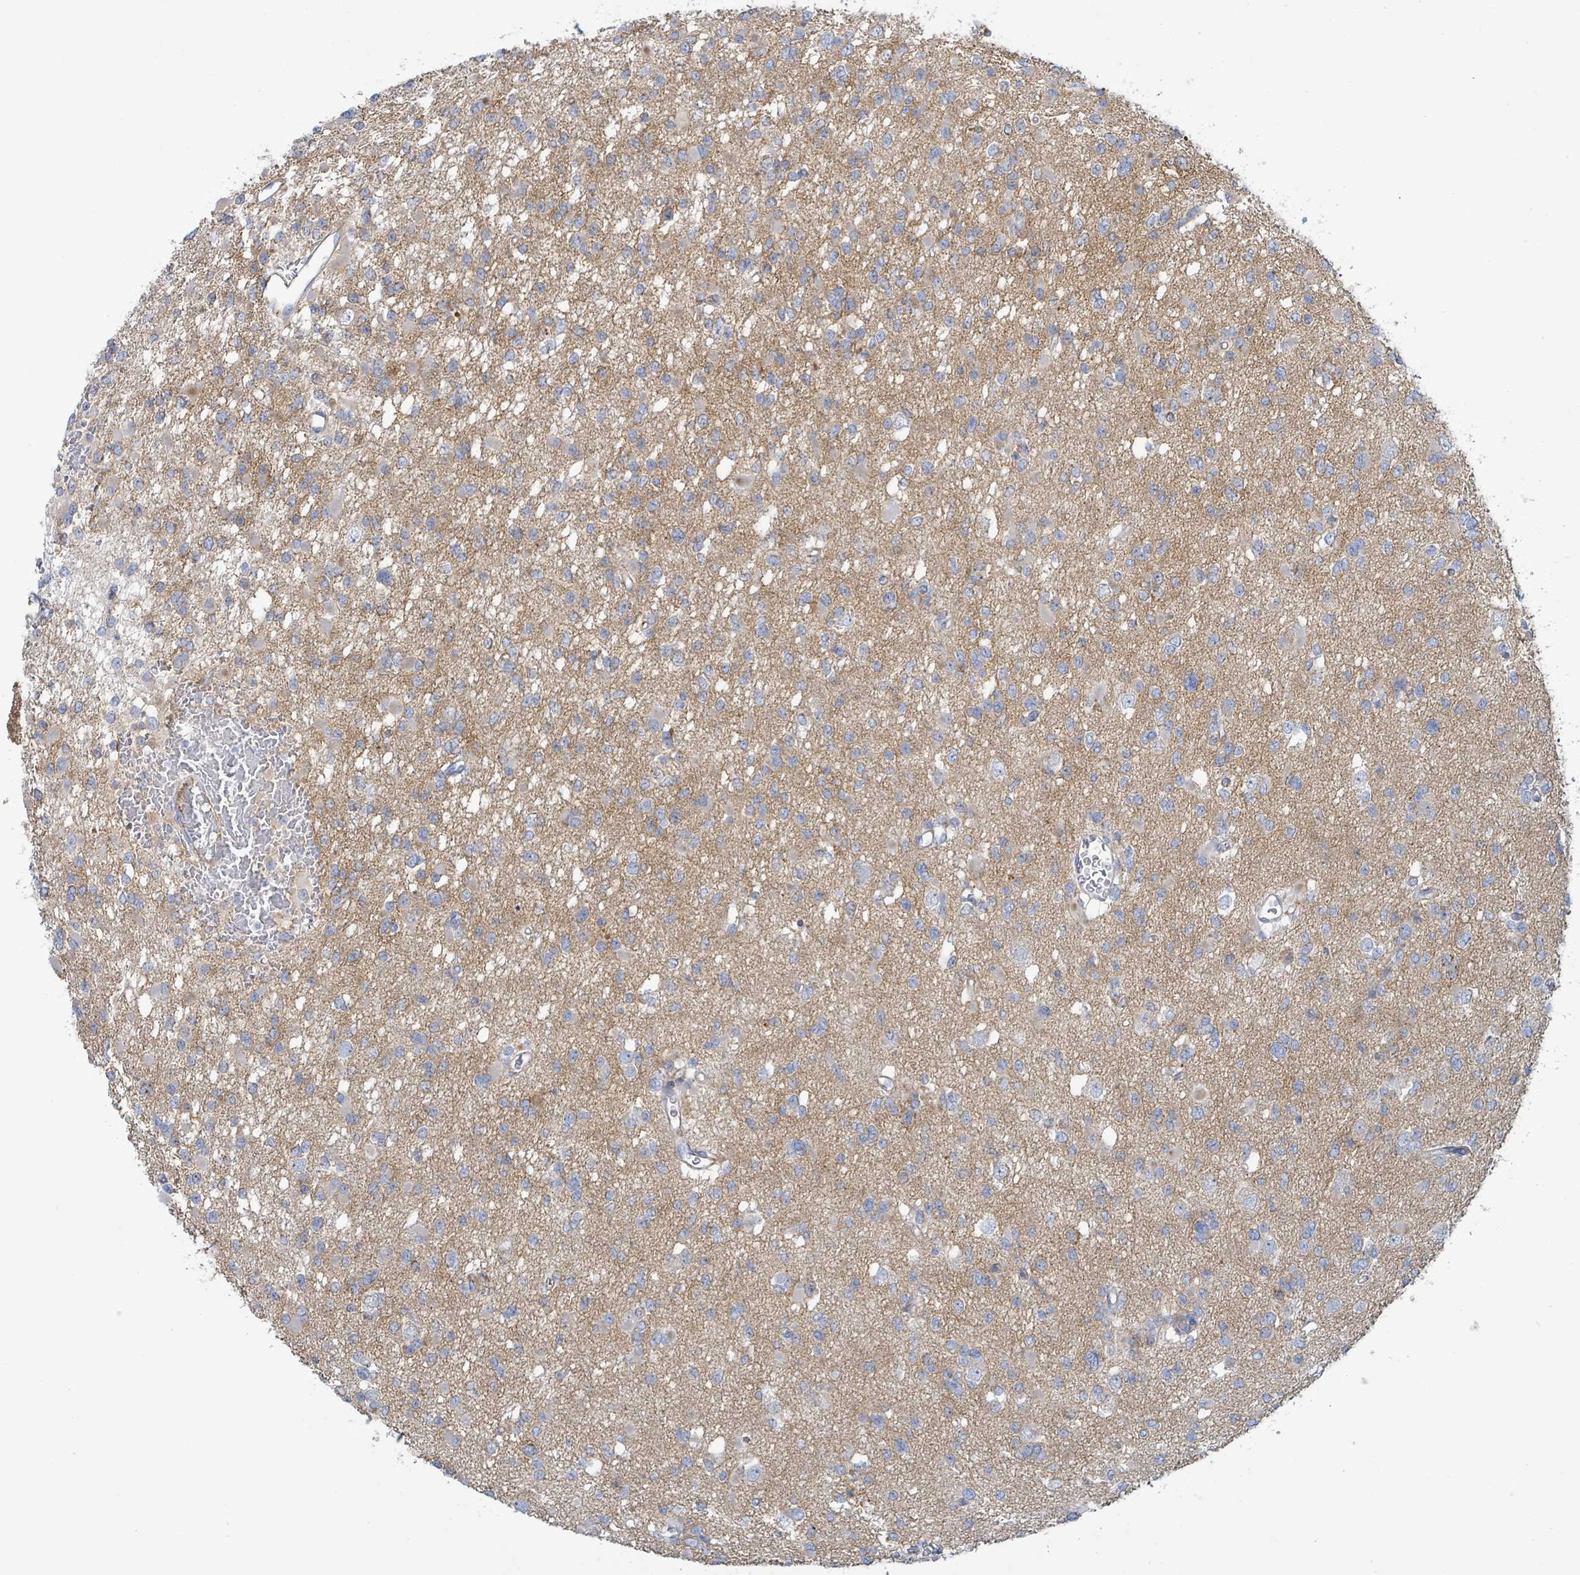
{"staining": {"intensity": "weak", "quantity": ">75%", "location": "cytoplasmic/membranous"}, "tissue": "glioma", "cell_type": "Tumor cells", "image_type": "cancer", "snomed": [{"axis": "morphology", "description": "Glioma, malignant, Low grade"}, {"axis": "topography", "description": "Brain"}], "caption": "Glioma stained with a brown dye demonstrates weak cytoplasmic/membranous positive expression in about >75% of tumor cells.", "gene": "ALG12", "patient": {"sex": "female", "age": 22}}